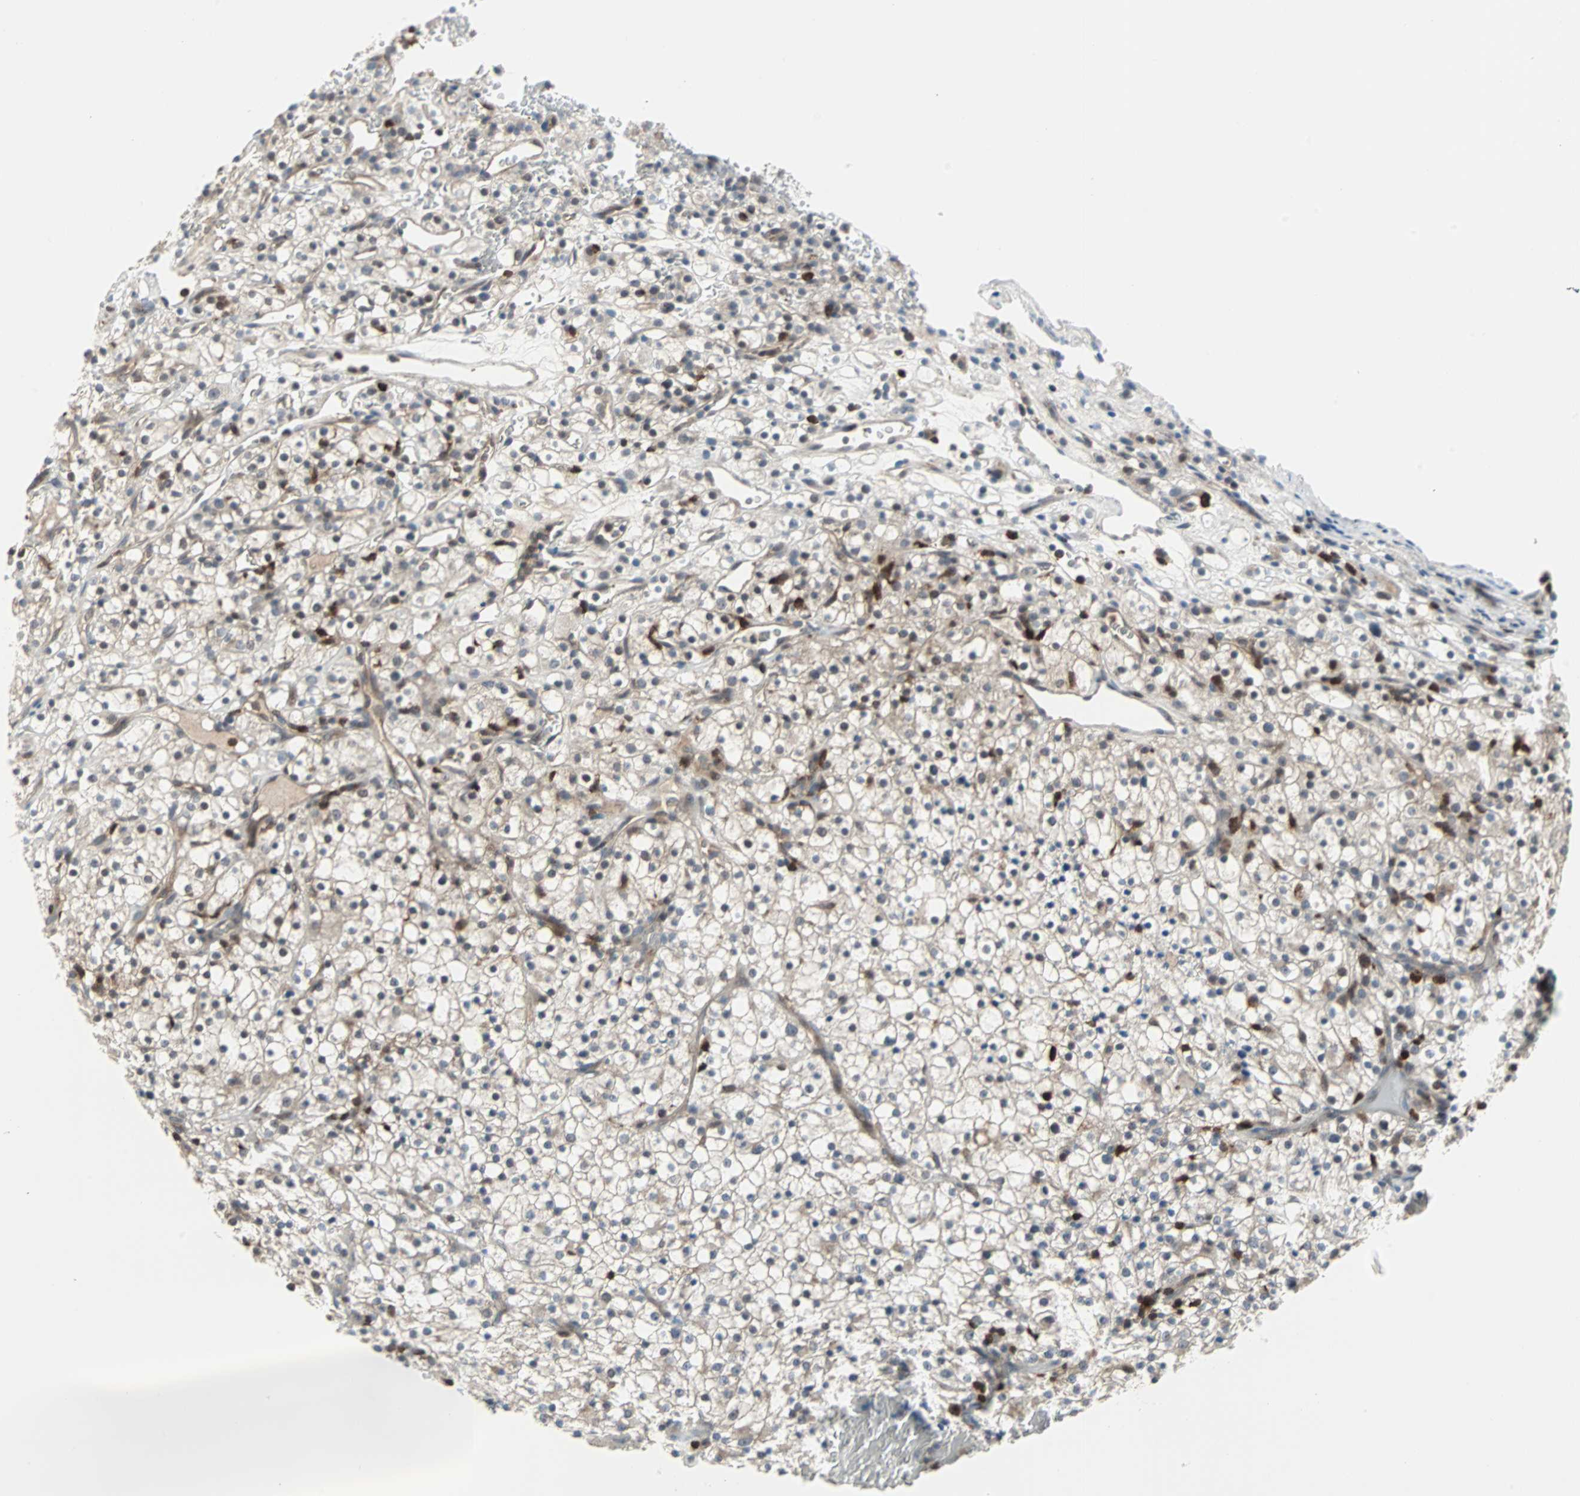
{"staining": {"intensity": "strong", "quantity": "<25%", "location": "nuclear"}, "tissue": "renal cancer", "cell_type": "Tumor cells", "image_type": "cancer", "snomed": [{"axis": "morphology", "description": "Normal tissue, NOS"}, {"axis": "morphology", "description": "Adenocarcinoma, NOS"}, {"axis": "topography", "description": "Kidney"}], "caption": "Protein staining of renal adenocarcinoma tissue shows strong nuclear positivity in about <25% of tumor cells. The staining was performed using DAB, with brown indicating positive protein expression. Nuclei are stained blue with hematoxylin.", "gene": "CASP3", "patient": {"sex": "female", "age": 72}}